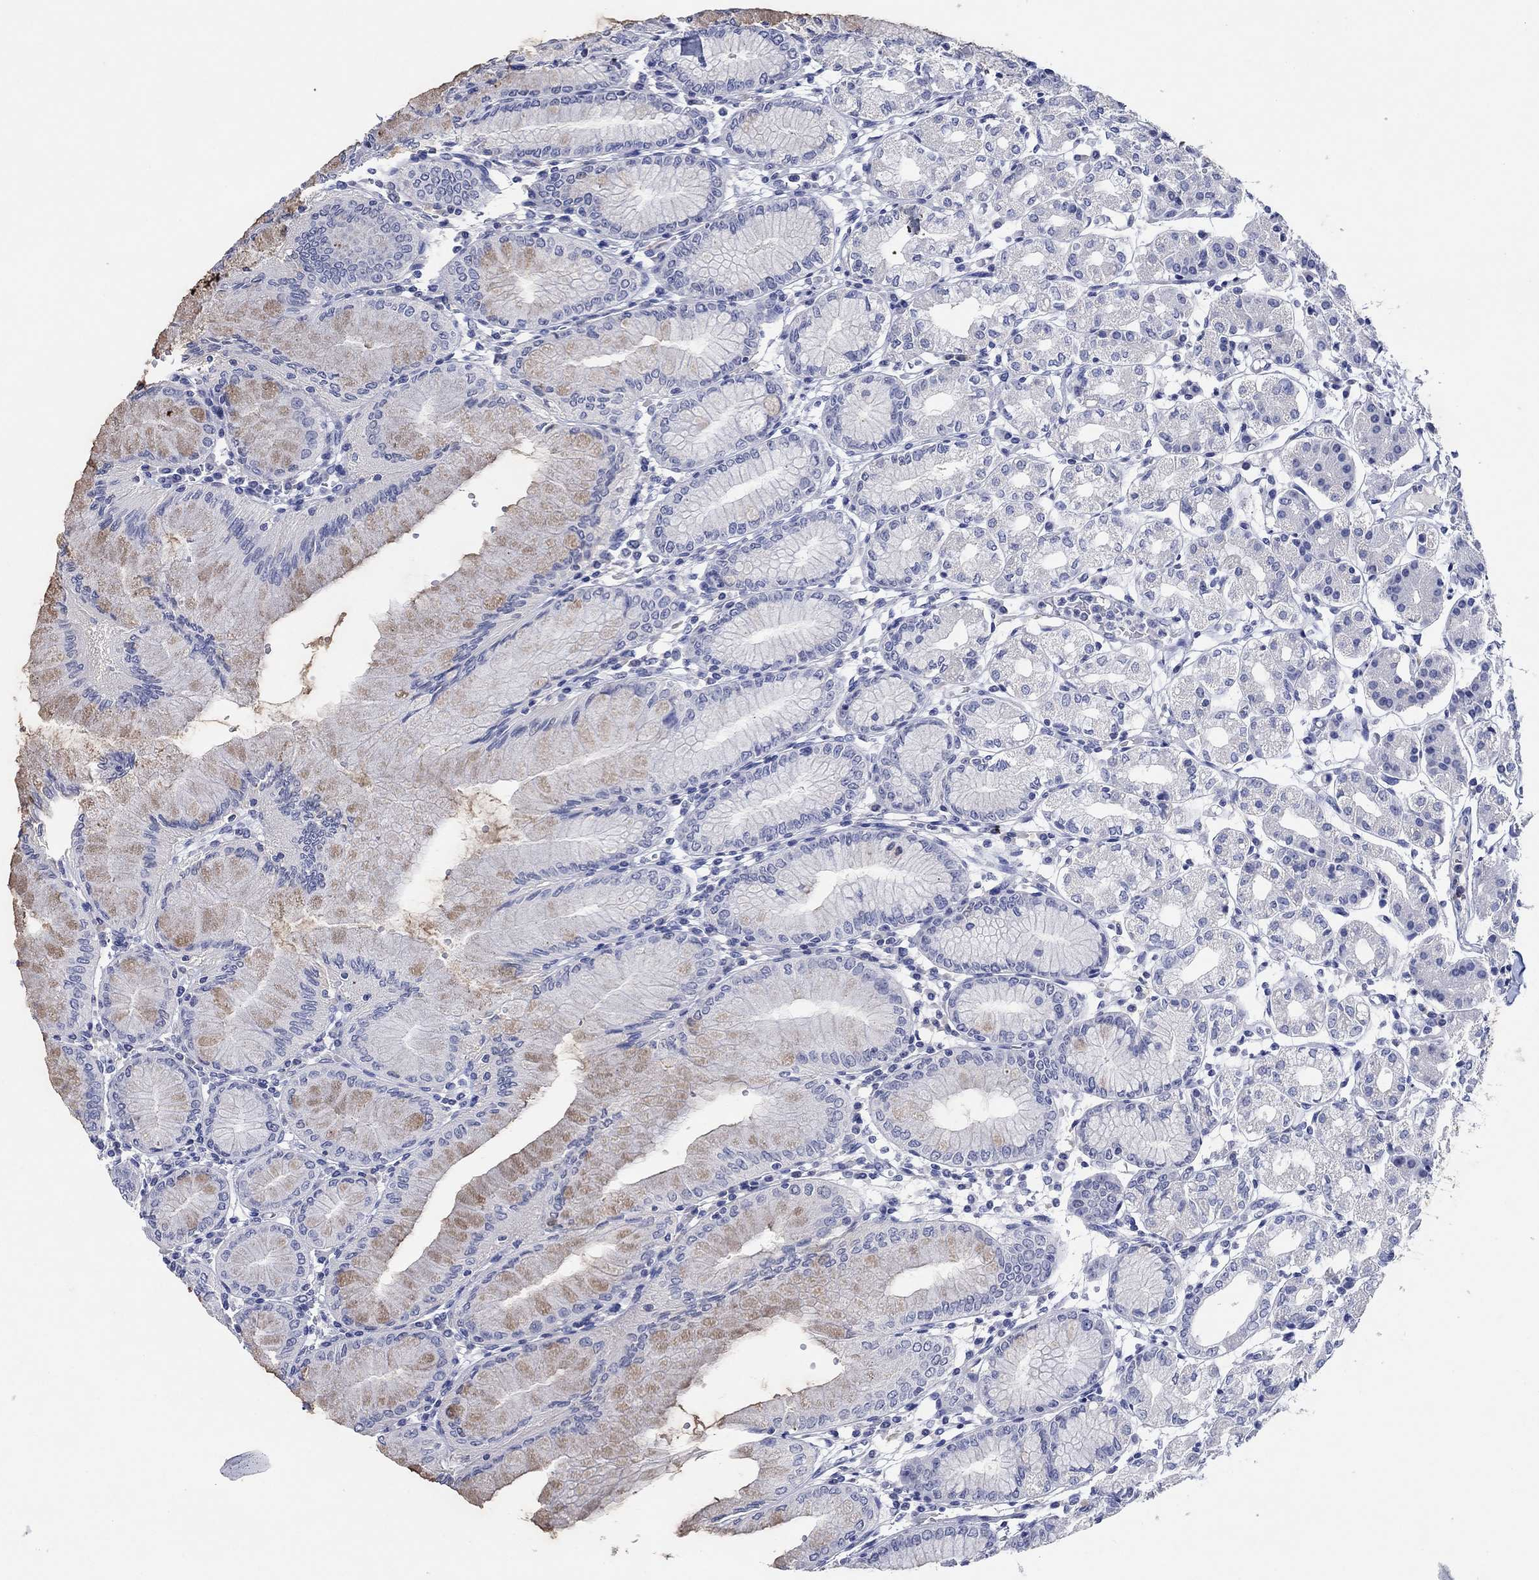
{"staining": {"intensity": "negative", "quantity": "none", "location": "none"}, "tissue": "stomach", "cell_type": "Glandular cells", "image_type": "normal", "snomed": [{"axis": "morphology", "description": "Normal tissue, NOS"}, {"axis": "topography", "description": "Skeletal muscle"}, {"axis": "topography", "description": "Stomach"}], "caption": "This is an IHC photomicrograph of normal human stomach. There is no positivity in glandular cells.", "gene": "POU5F1", "patient": {"sex": "female", "age": 57}}